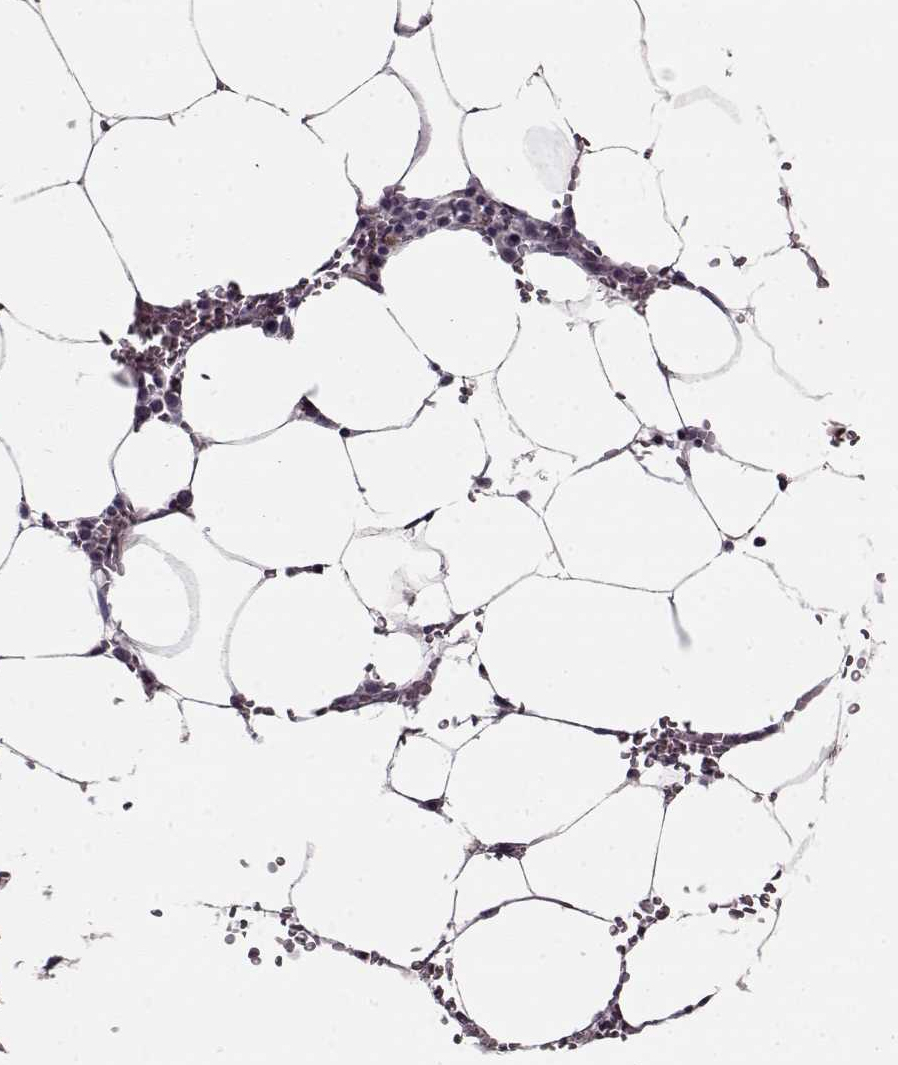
{"staining": {"intensity": "negative", "quantity": "none", "location": "none"}, "tissue": "bone marrow", "cell_type": "Hematopoietic cells", "image_type": "normal", "snomed": [{"axis": "morphology", "description": "Normal tissue, NOS"}, {"axis": "topography", "description": "Bone marrow"}], "caption": "Immunohistochemistry micrograph of unremarkable human bone marrow stained for a protein (brown), which exhibits no staining in hematopoietic cells. The staining is performed using DAB brown chromogen with nuclei counter-stained in using hematoxylin.", "gene": "KRT9", "patient": {"sex": "female", "age": 52}}